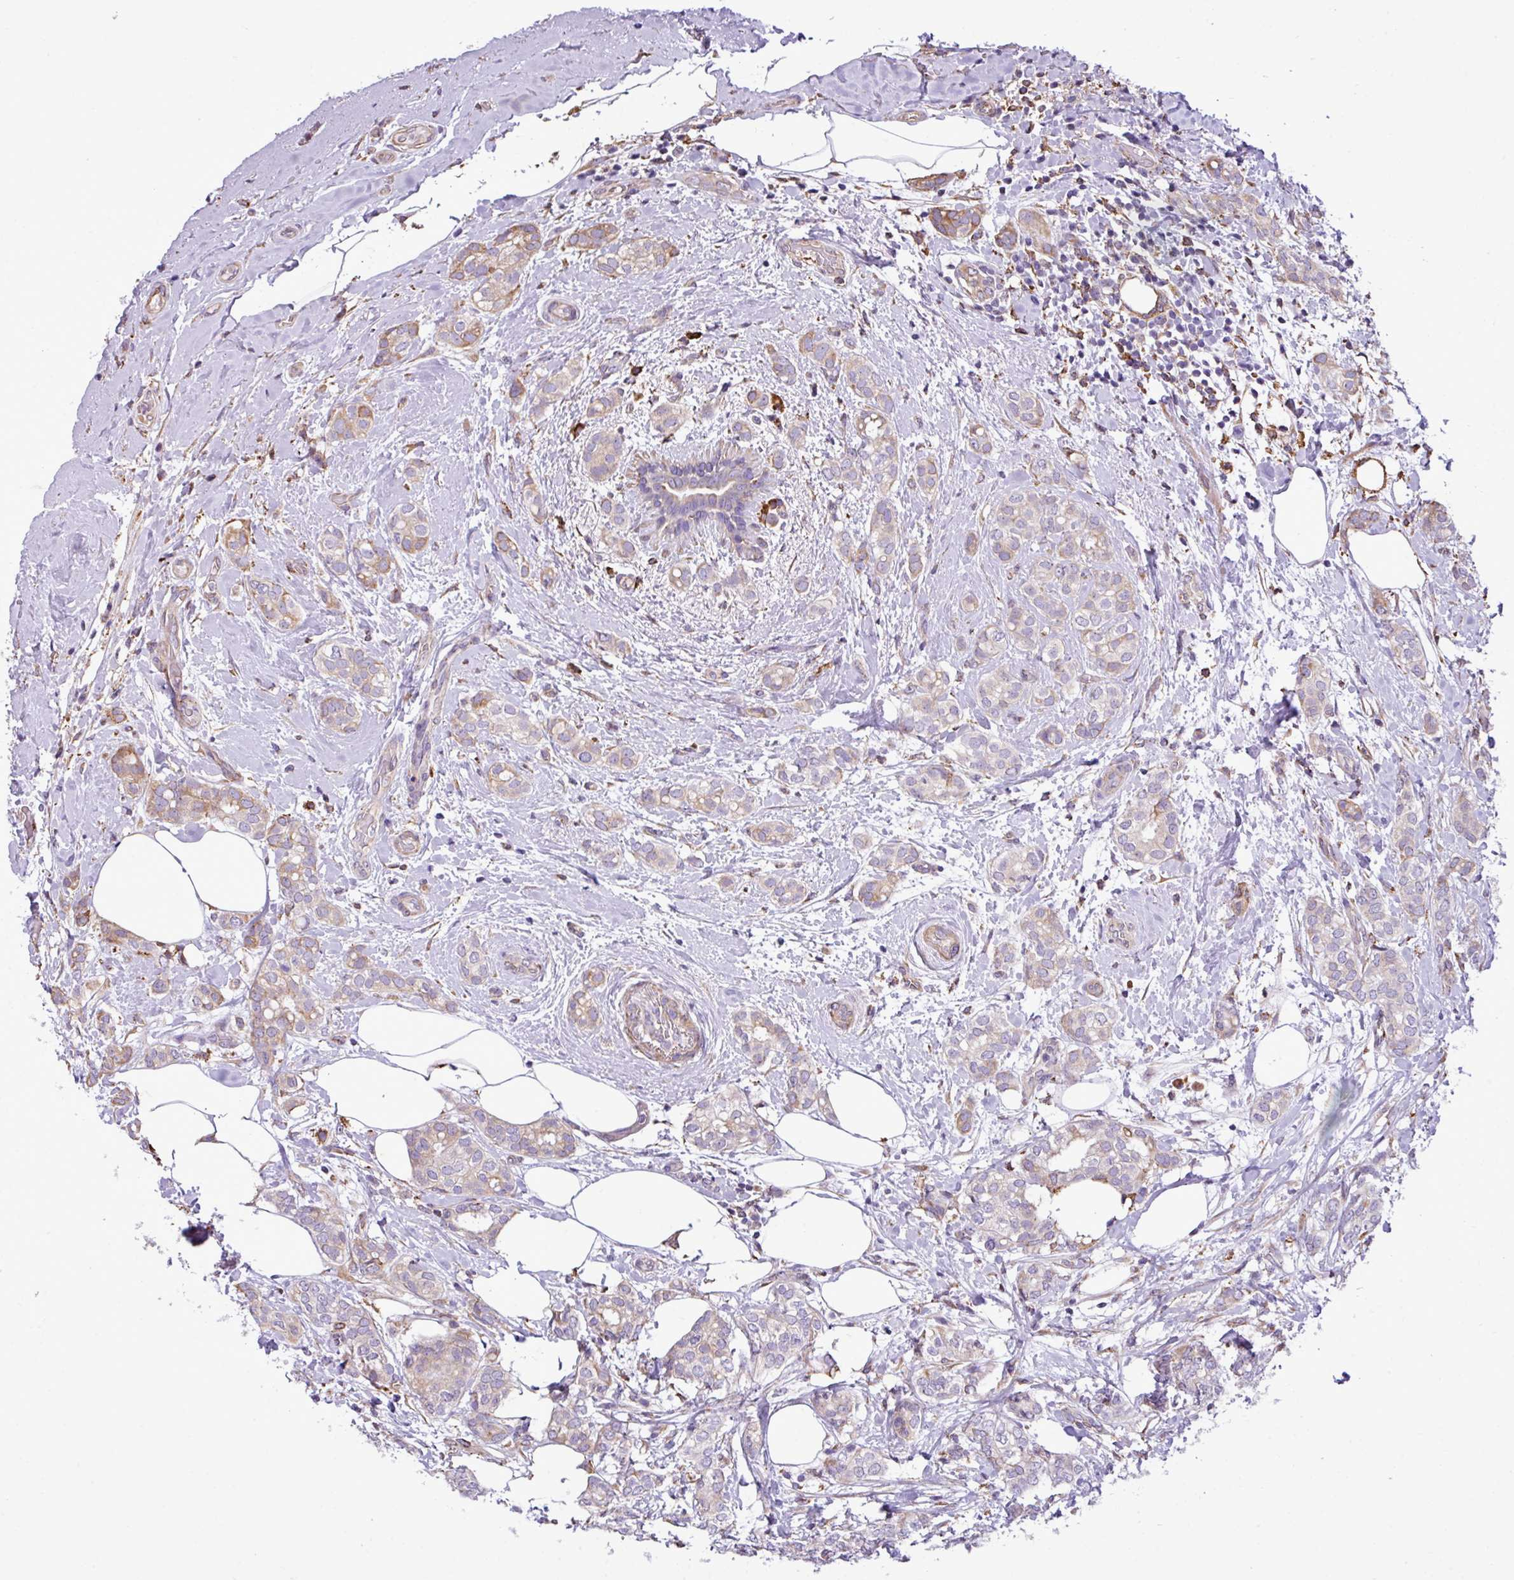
{"staining": {"intensity": "moderate", "quantity": "<25%", "location": "cytoplasmic/membranous"}, "tissue": "breast cancer", "cell_type": "Tumor cells", "image_type": "cancer", "snomed": [{"axis": "morphology", "description": "Duct carcinoma"}, {"axis": "topography", "description": "Breast"}], "caption": "An image showing moderate cytoplasmic/membranous positivity in about <25% of tumor cells in breast cancer, as visualized by brown immunohistochemical staining.", "gene": "ZSCAN5A", "patient": {"sex": "female", "age": 73}}